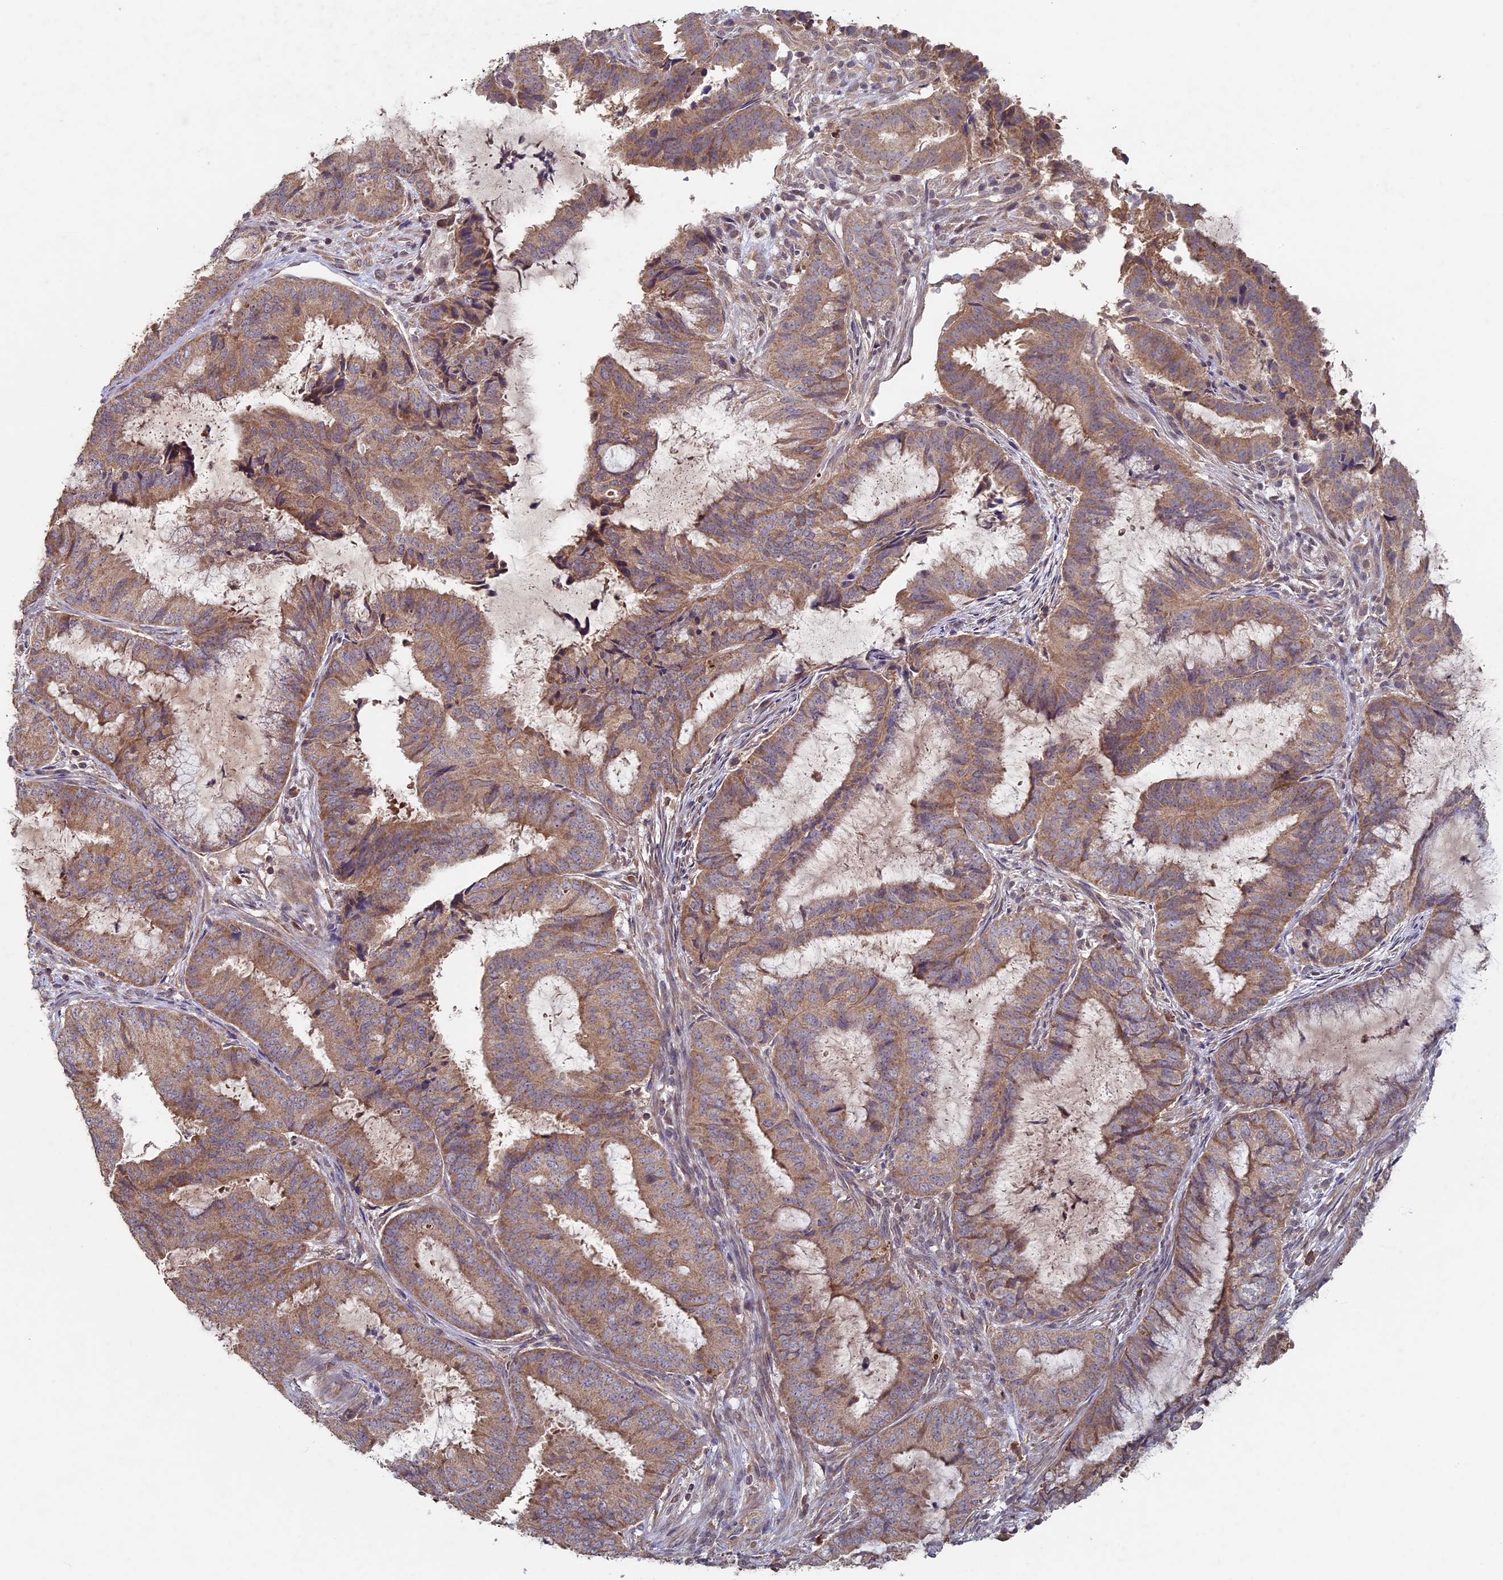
{"staining": {"intensity": "moderate", "quantity": ">75%", "location": "cytoplasmic/membranous"}, "tissue": "endometrial cancer", "cell_type": "Tumor cells", "image_type": "cancer", "snomed": [{"axis": "morphology", "description": "Adenocarcinoma, NOS"}, {"axis": "topography", "description": "Endometrium"}], "caption": "Immunohistochemistry (DAB) staining of human endometrial adenocarcinoma shows moderate cytoplasmic/membranous protein staining in approximately >75% of tumor cells.", "gene": "RCCD1", "patient": {"sex": "female", "age": 51}}